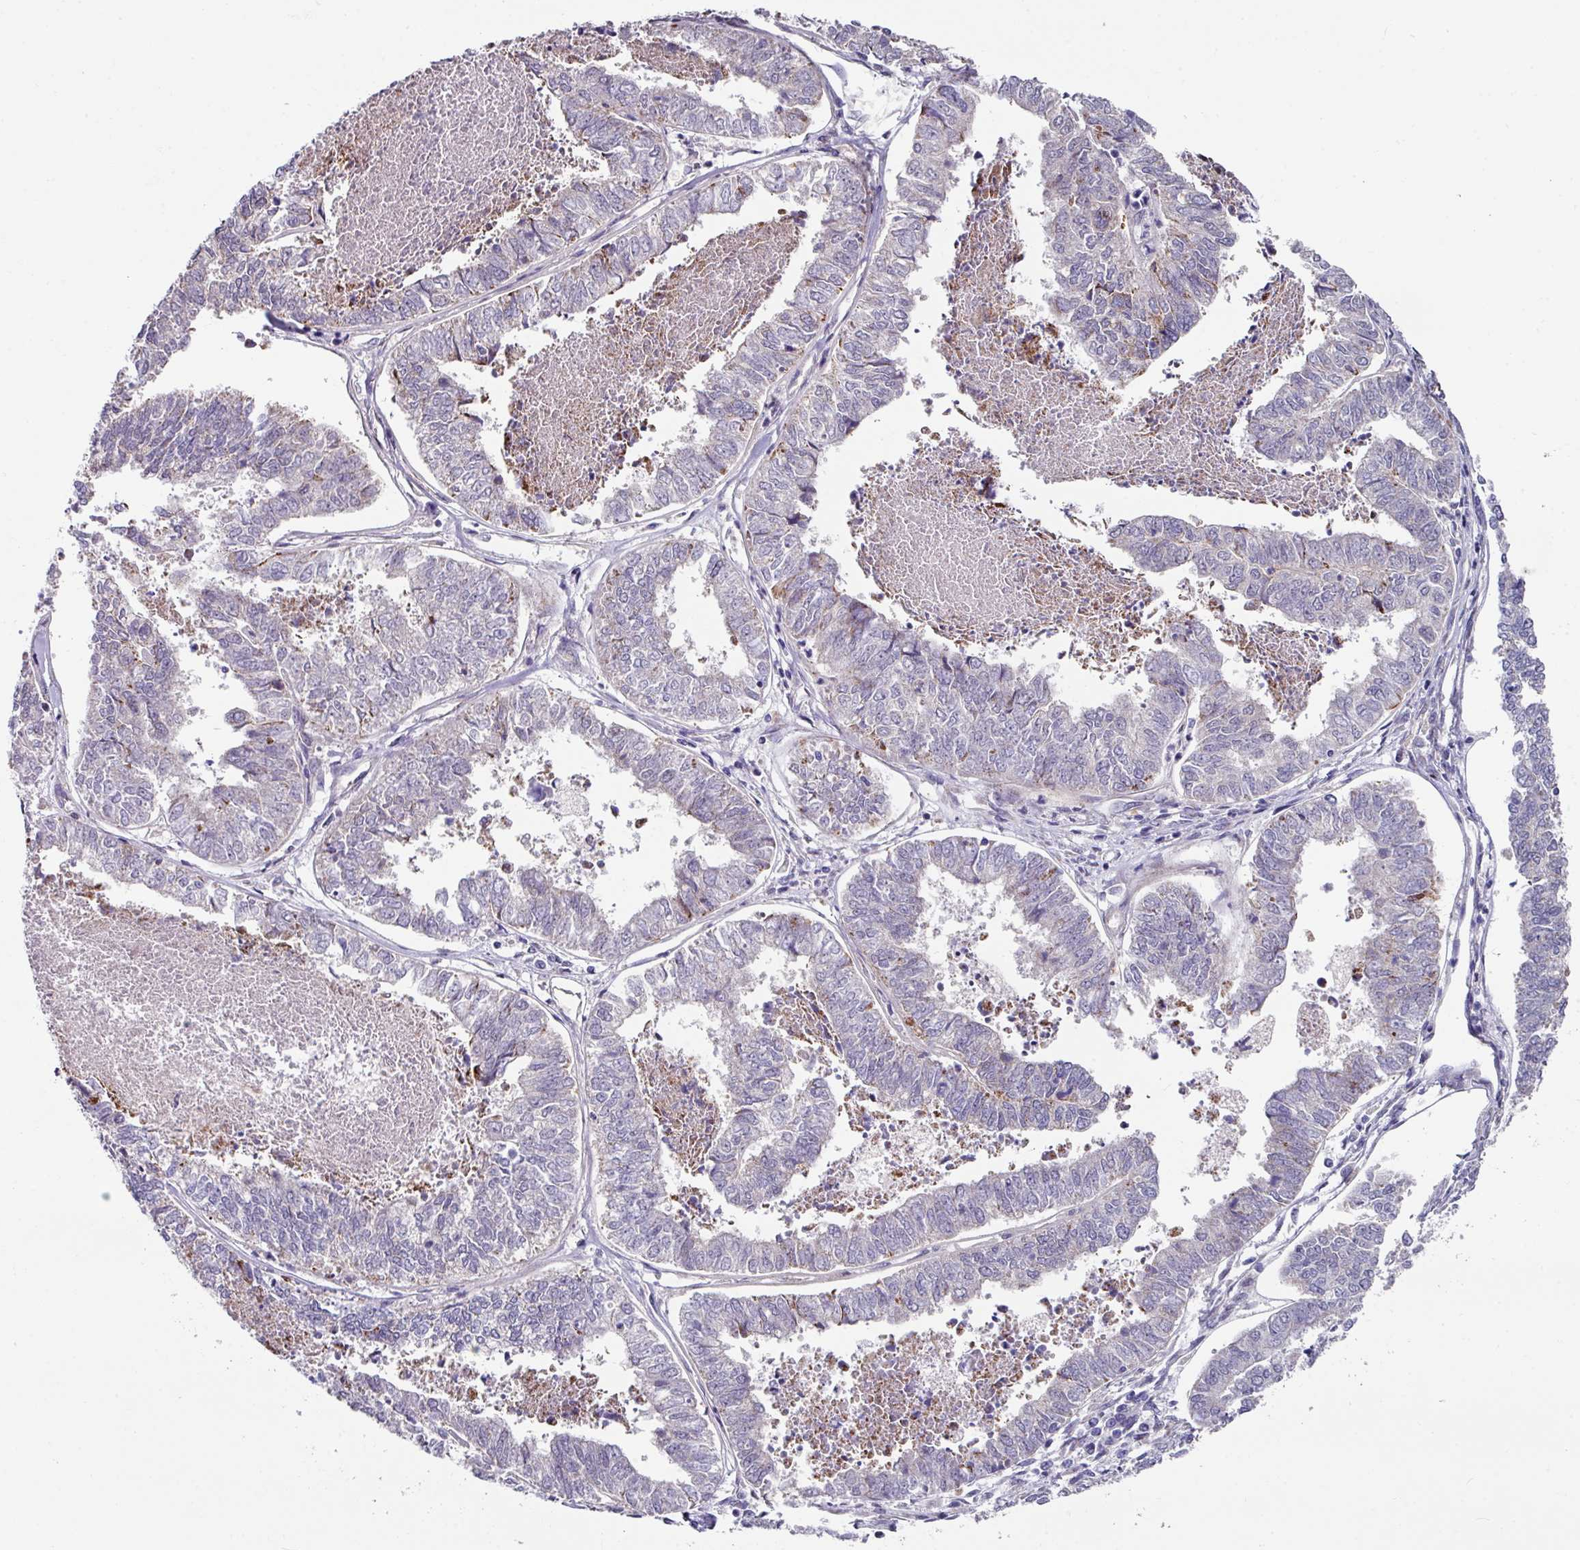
{"staining": {"intensity": "negative", "quantity": "none", "location": "none"}, "tissue": "endometrial cancer", "cell_type": "Tumor cells", "image_type": "cancer", "snomed": [{"axis": "morphology", "description": "Adenocarcinoma, NOS"}, {"axis": "topography", "description": "Endometrium"}], "caption": "Tumor cells show no significant staining in endometrial cancer.", "gene": "CBX7", "patient": {"sex": "female", "age": 73}}